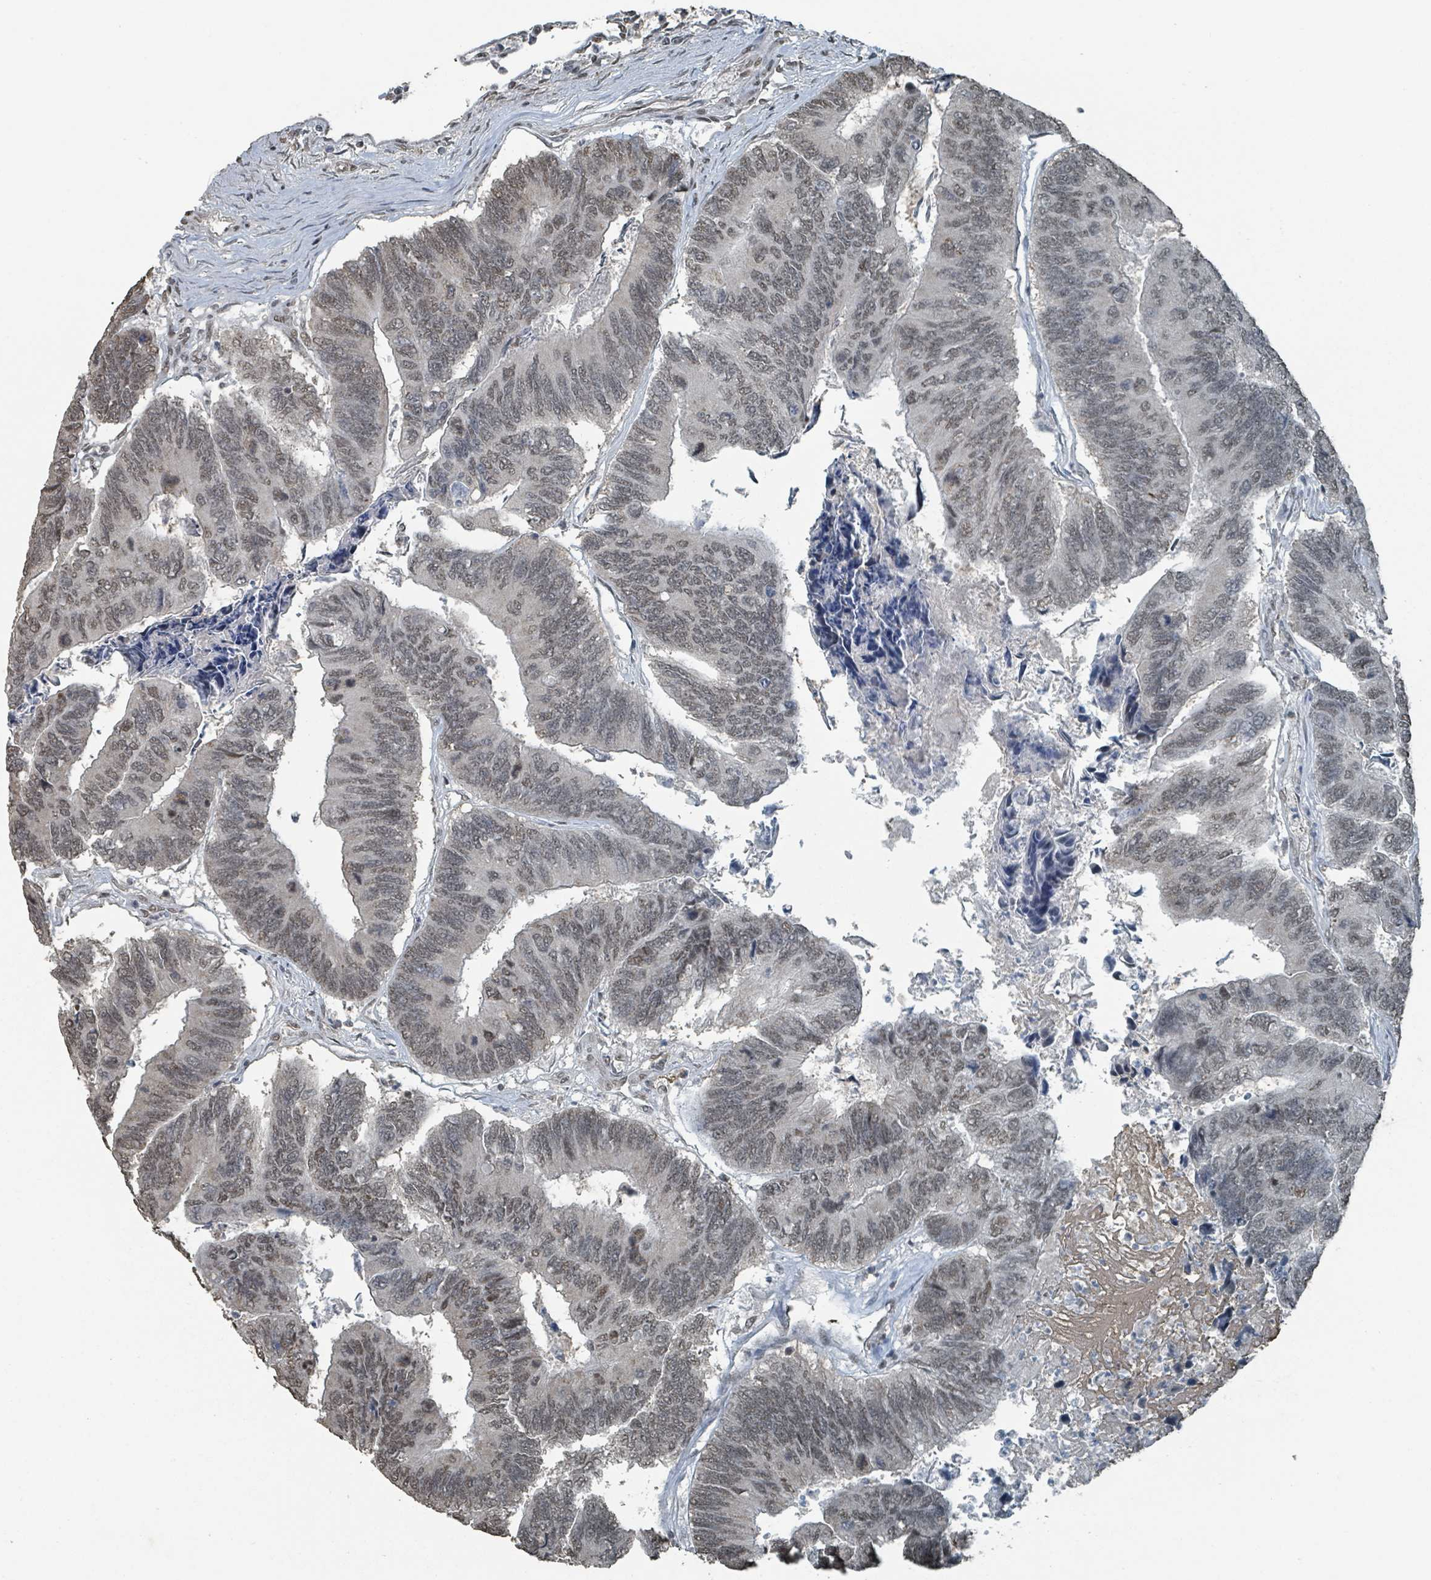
{"staining": {"intensity": "weak", "quantity": ">75%", "location": "nuclear"}, "tissue": "colorectal cancer", "cell_type": "Tumor cells", "image_type": "cancer", "snomed": [{"axis": "morphology", "description": "Adenocarcinoma, NOS"}, {"axis": "topography", "description": "Colon"}], "caption": "Colorectal adenocarcinoma stained with IHC displays weak nuclear staining in about >75% of tumor cells. Using DAB (3,3'-diaminobenzidine) (brown) and hematoxylin (blue) stains, captured at high magnification using brightfield microscopy.", "gene": "PHIP", "patient": {"sex": "female", "age": 67}}